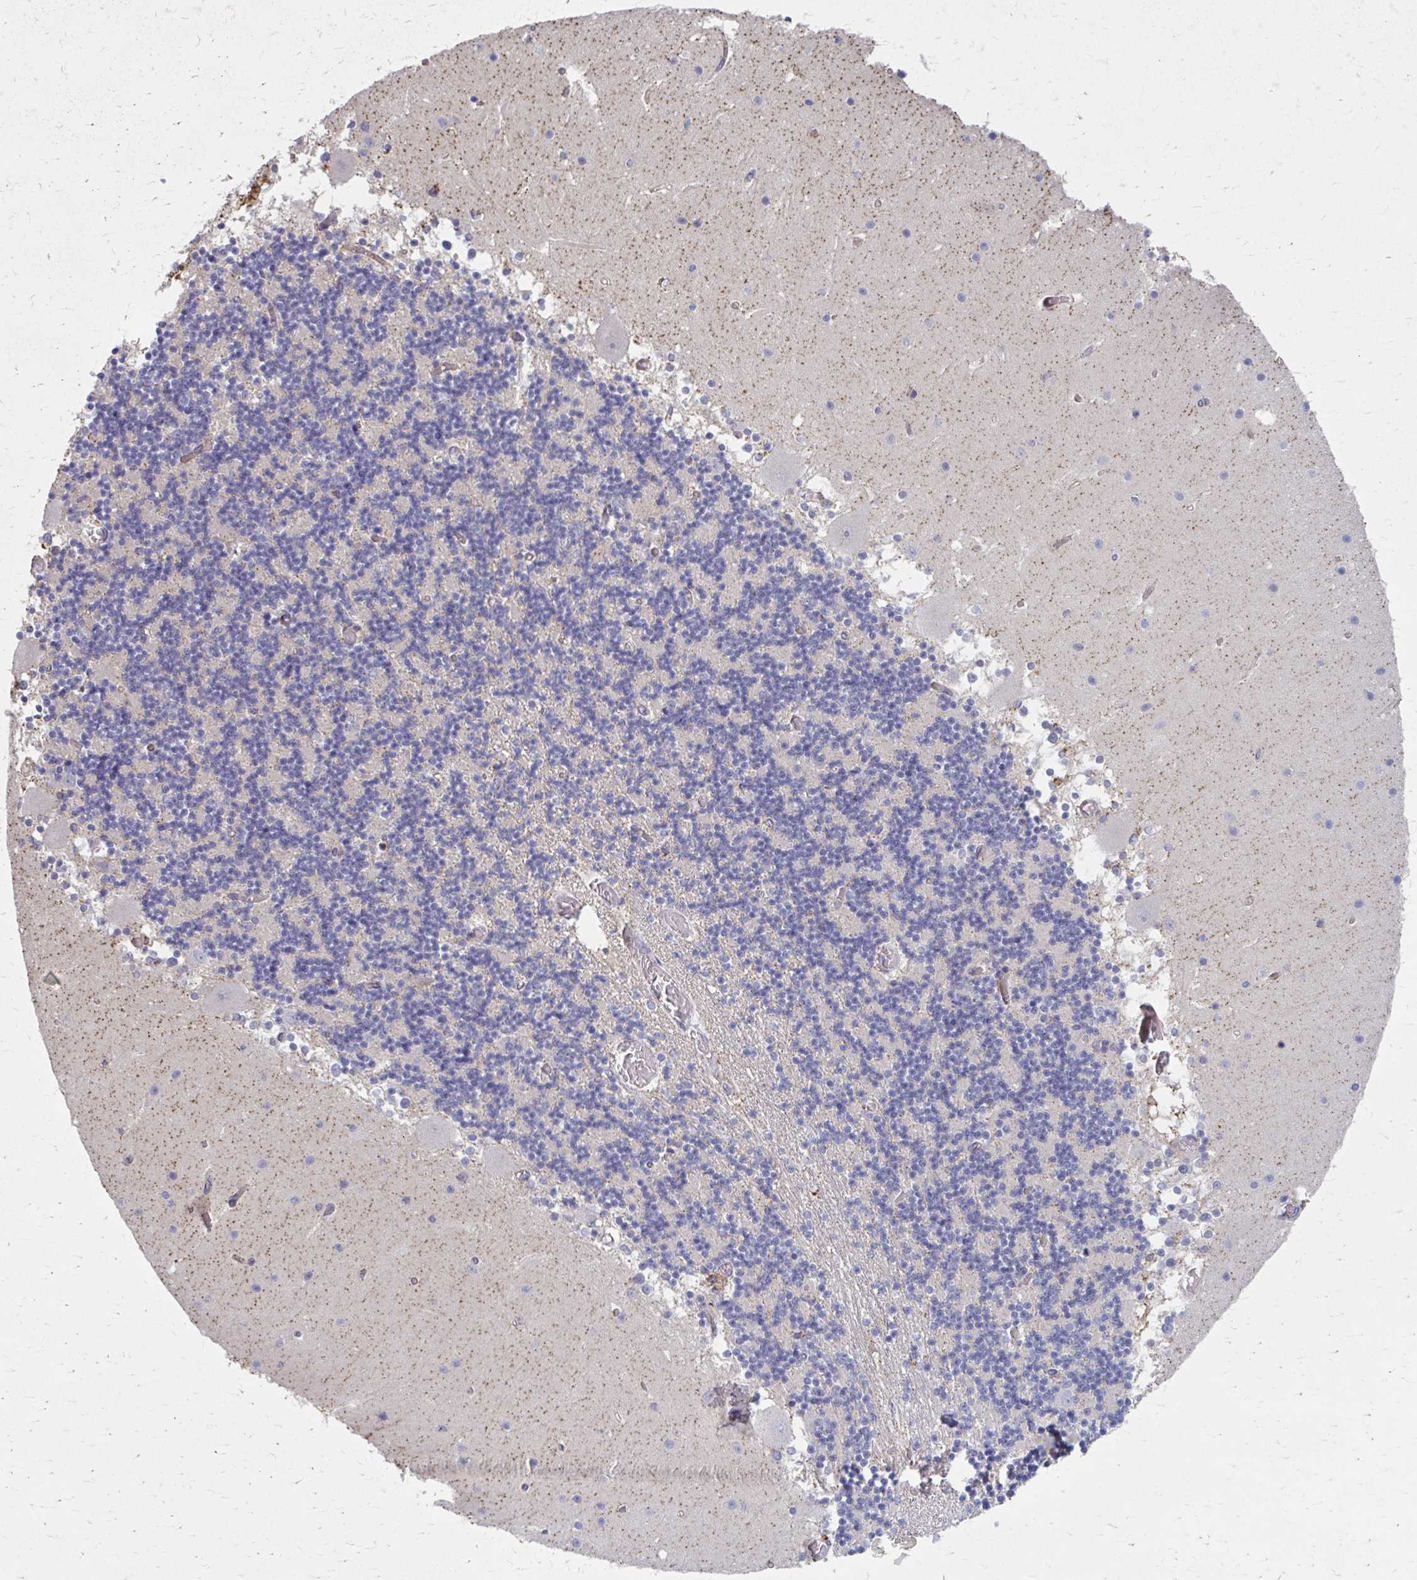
{"staining": {"intensity": "negative", "quantity": "none", "location": "none"}, "tissue": "cerebellum", "cell_type": "Cells in granular layer", "image_type": "normal", "snomed": [{"axis": "morphology", "description": "Normal tissue, NOS"}, {"axis": "topography", "description": "Cerebellum"}], "caption": "A high-resolution photomicrograph shows immunohistochemistry staining of normal cerebellum, which shows no significant staining in cells in granular layer. Brightfield microscopy of IHC stained with DAB (brown) and hematoxylin (blue), captured at high magnification.", "gene": "MMP14", "patient": {"sex": "female", "age": 28}}